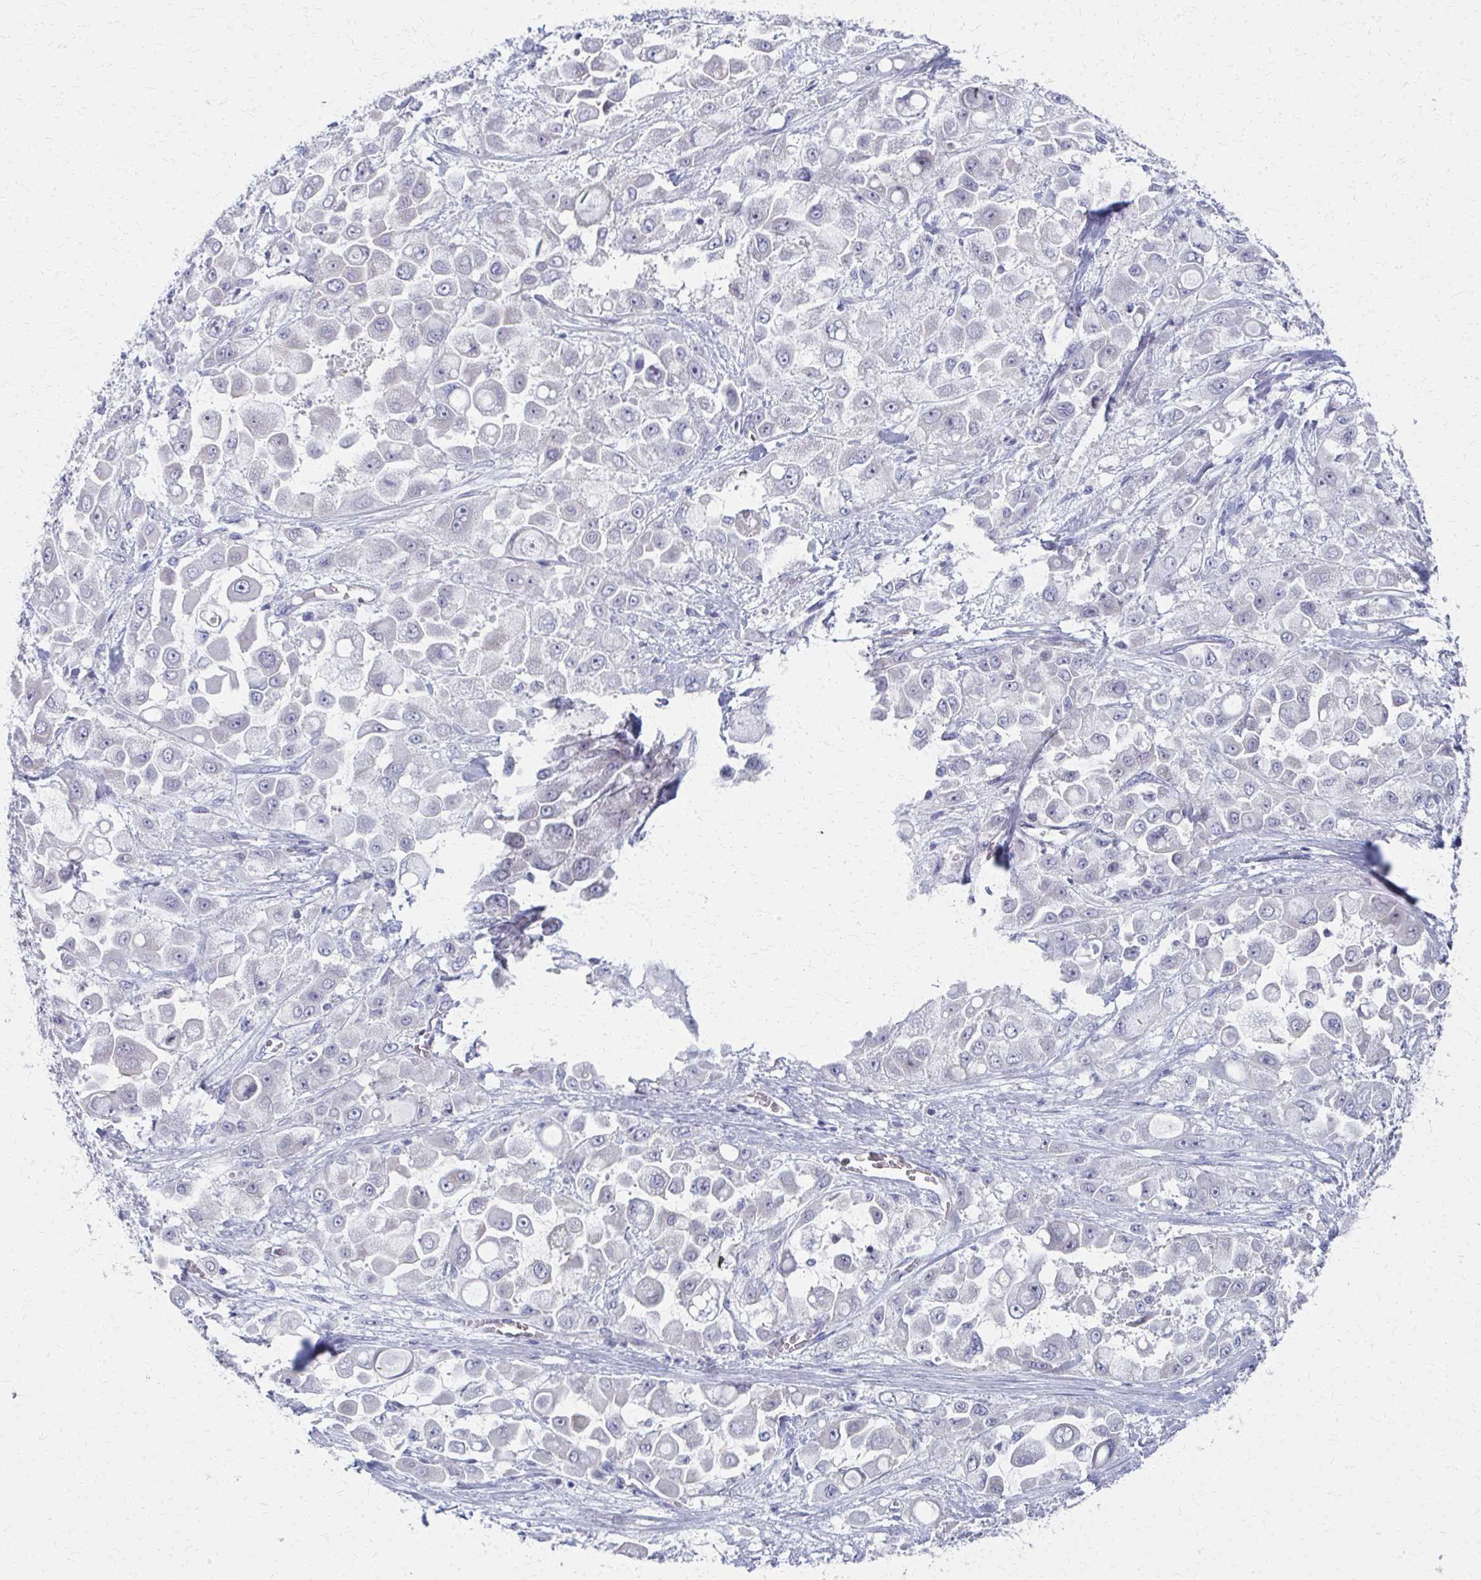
{"staining": {"intensity": "negative", "quantity": "none", "location": "none"}, "tissue": "stomach cancer", "cell_type": "Tumor cells", "image_type": "cancer", "snomed": [{"axis": "morphology", "description": "Adenocarcinoma, NOS"}, {"axis": "topography", "description": "Stomach"}], "caption": "High magnification brightfield microscopy of stomach cancer (adenocarcinoma) stained with DAB (3,3'-diaminobenzidine) (brown) and counterstained with hematoxylin (blue): tumor cells show no significant positivity. (IHC, brightfield microscopy, high magnification).", "gene": "MS4A2", "patient": {"sex": "female", "age": 76}}